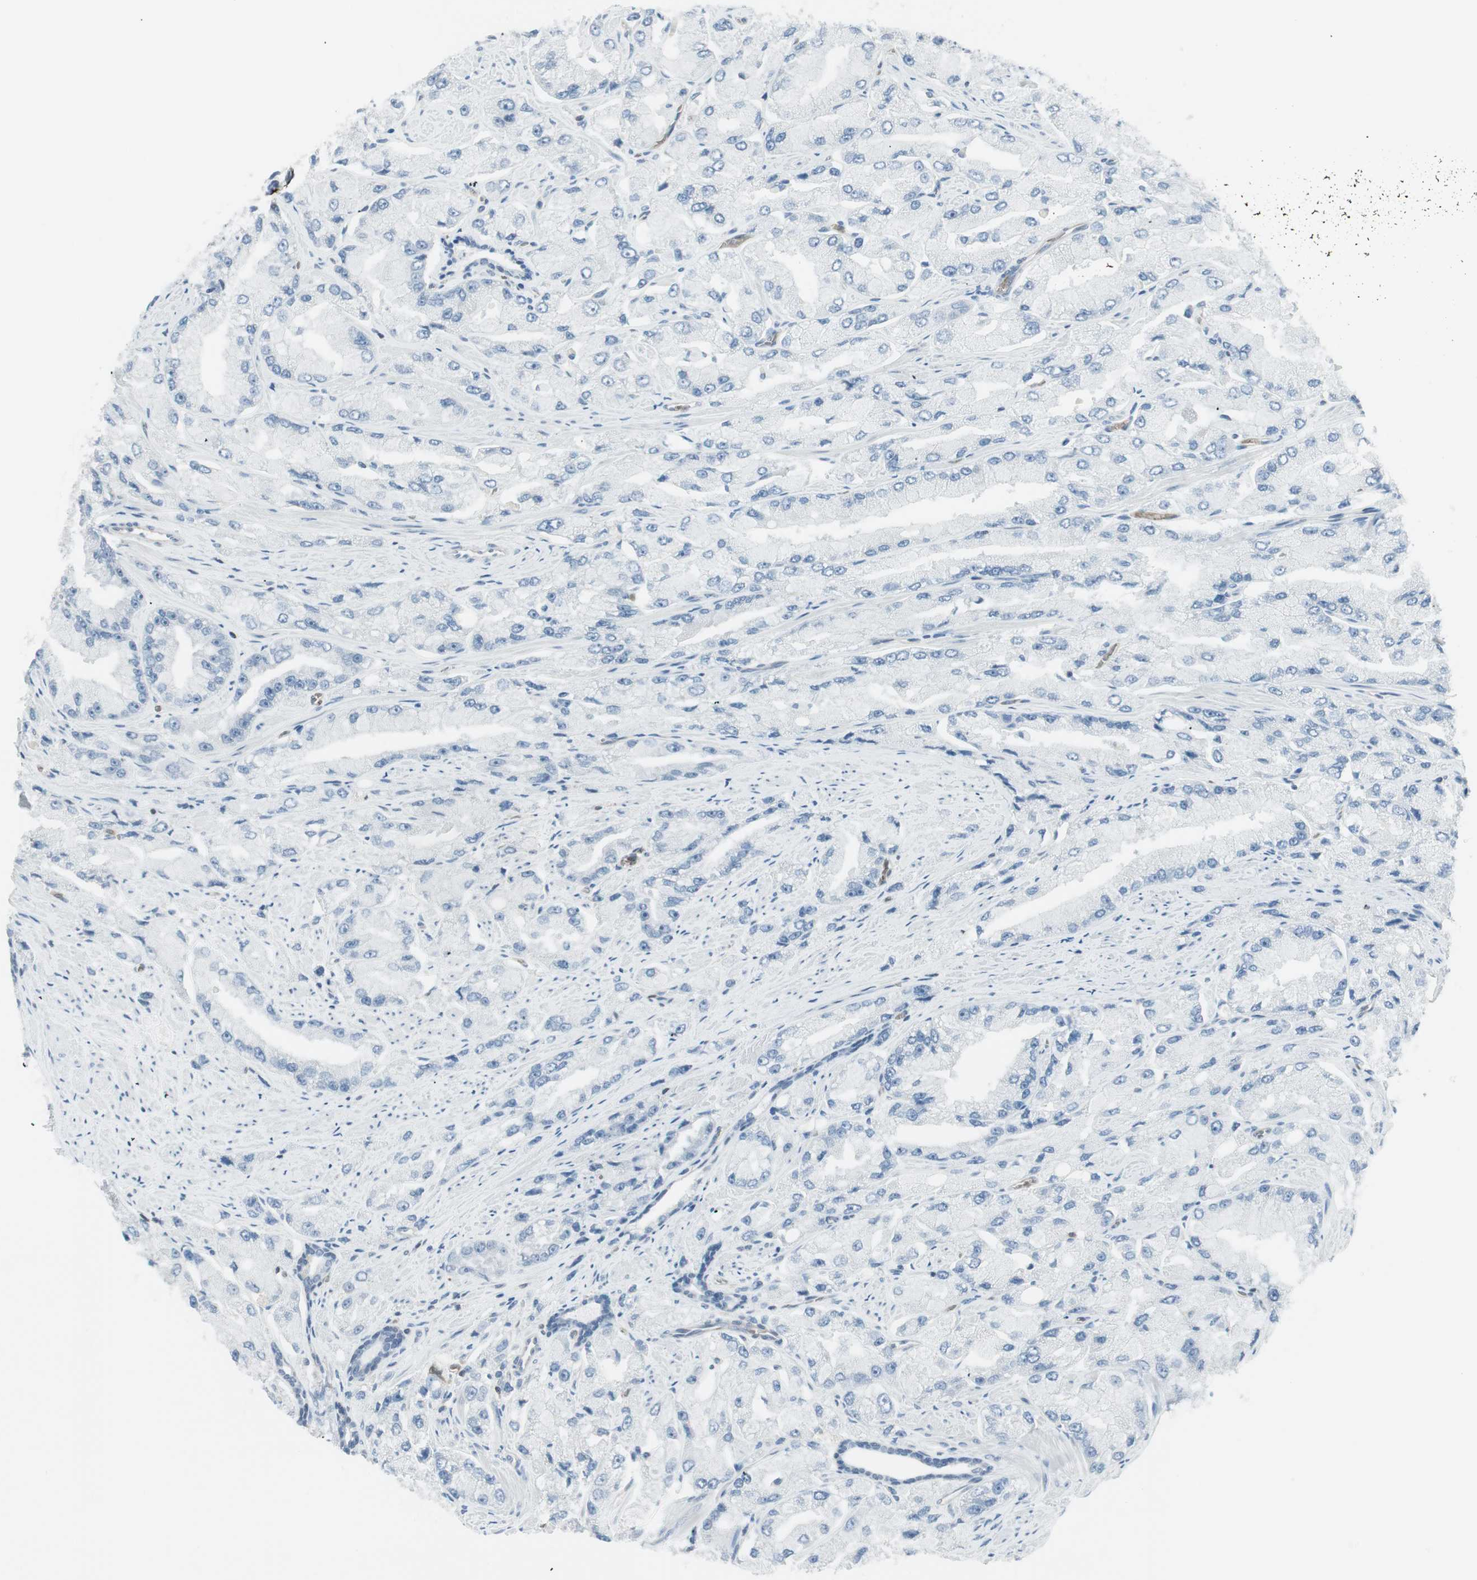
{"staining": {"intensity": "negative", "quantity": "none", "location": "none"}, "tissue": "prostate cancer", "cell_type": "Tumor cells", "image_type": "cancer", "snomed": [{"axis": "morphology", "description": "Adenocarcinoma, High grade"}, {"axis": "topography", "description": "Prostate"}], "caption": "This image is of prostate cancer stained with IHC to label a protein in brown with the nuclei are counter-stained blue. There is no staining in tumor cells.", "gene": "MAP4K1", "patient": {"sex": "male", "age": 58}}